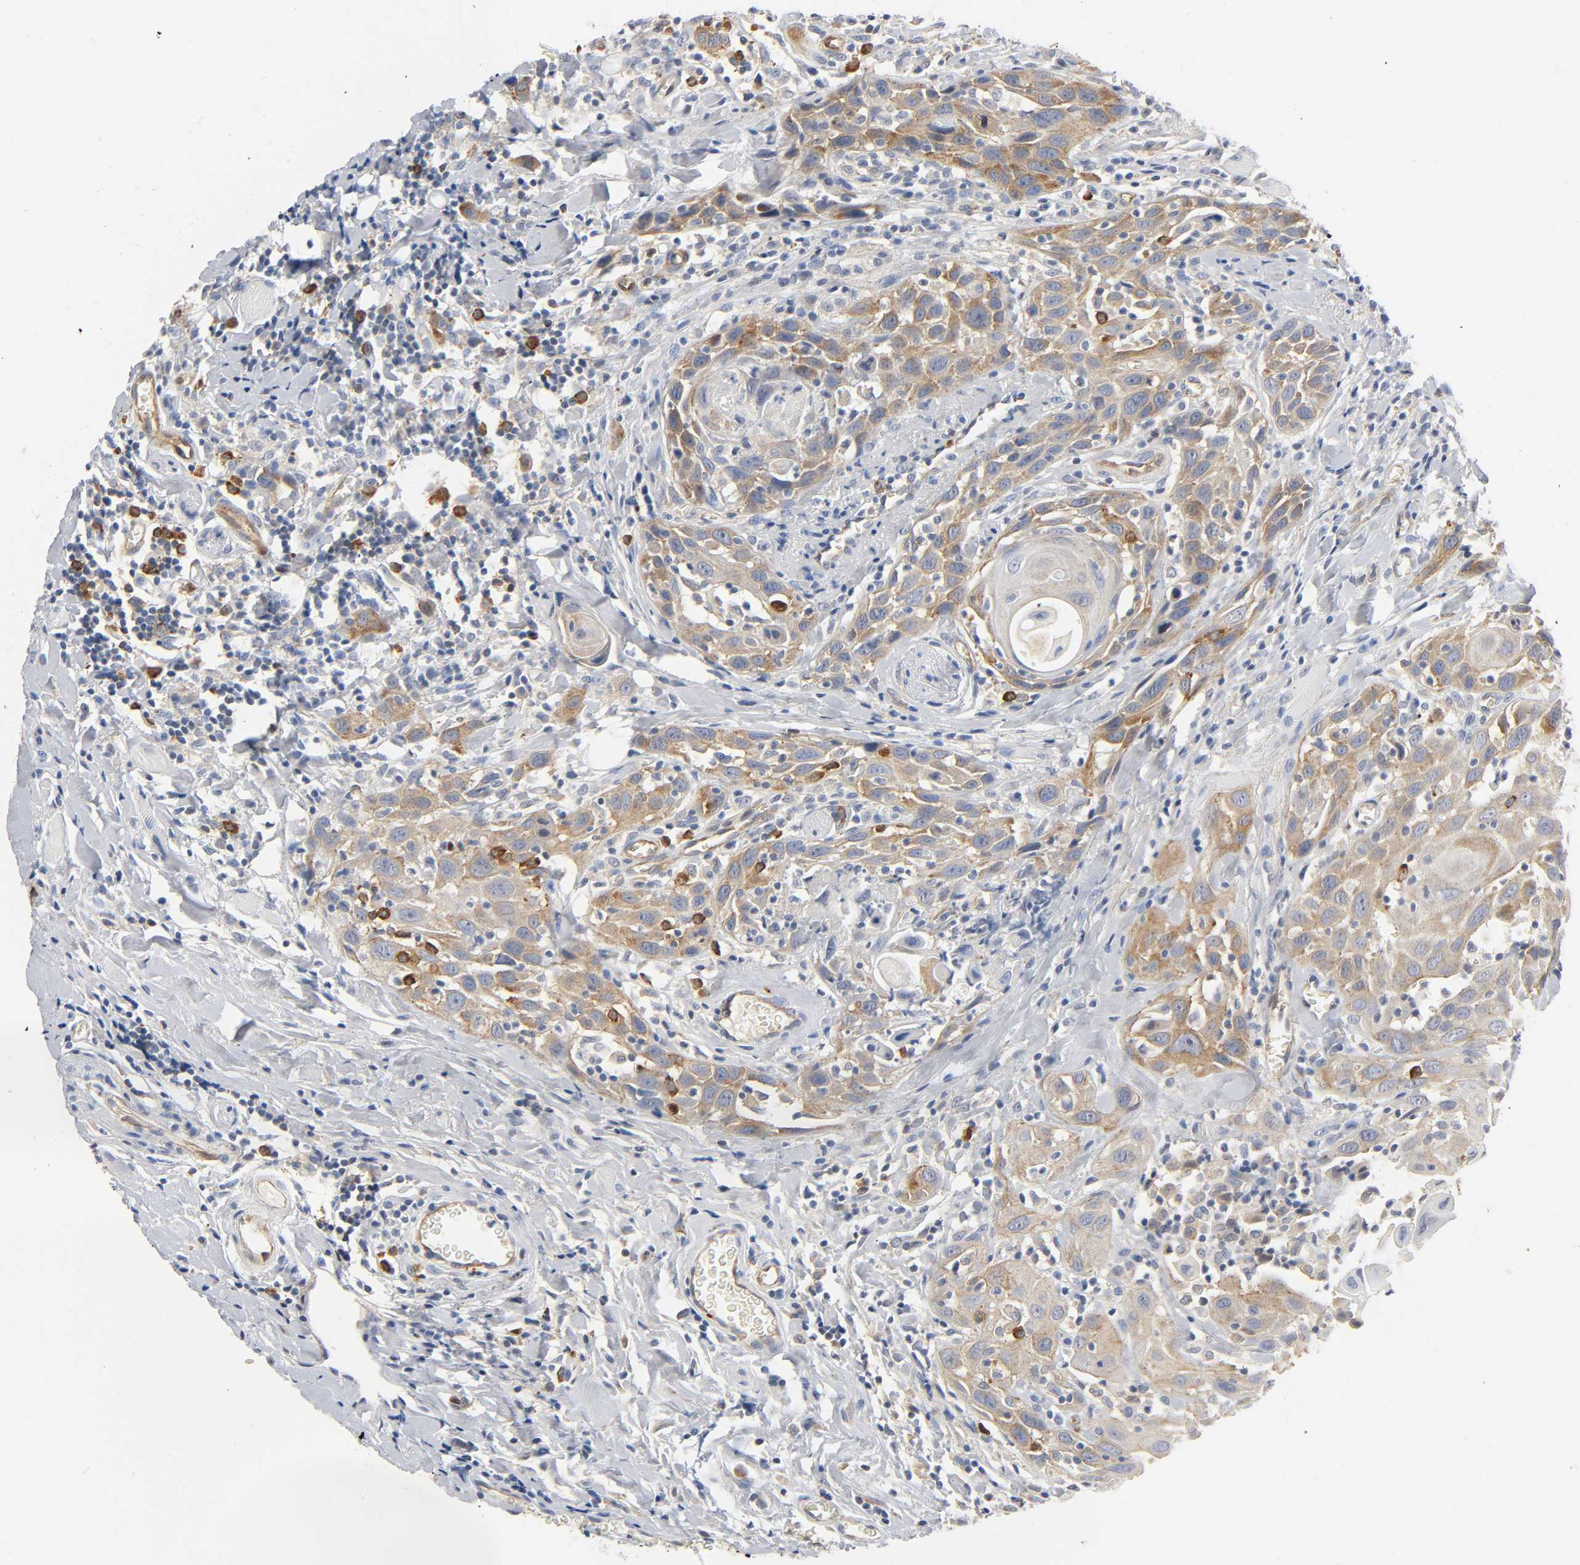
{"staining": {"intensity": "weak", "quantity": ">75%", "location": "cytoplasmic/membranous"}, "tissue": "head and neck cancer", "cell_type": "Tumor cells", "image_type": "cancer", "snomed": [{"axis": "morphology", "description": "Squamous cell carcinoma, NOS"}, {"axis": "topography", "description": "Oral tissue"}, {"axis": "topography", "description": "Head-Neck"}], "caption": "Head and neck cancer tissue displays weak cytoplasmic/membranous staining in approximately >75% of tumor cells", "gene": "CD2AP", "patient": {"sex": "female", "age": 50}}